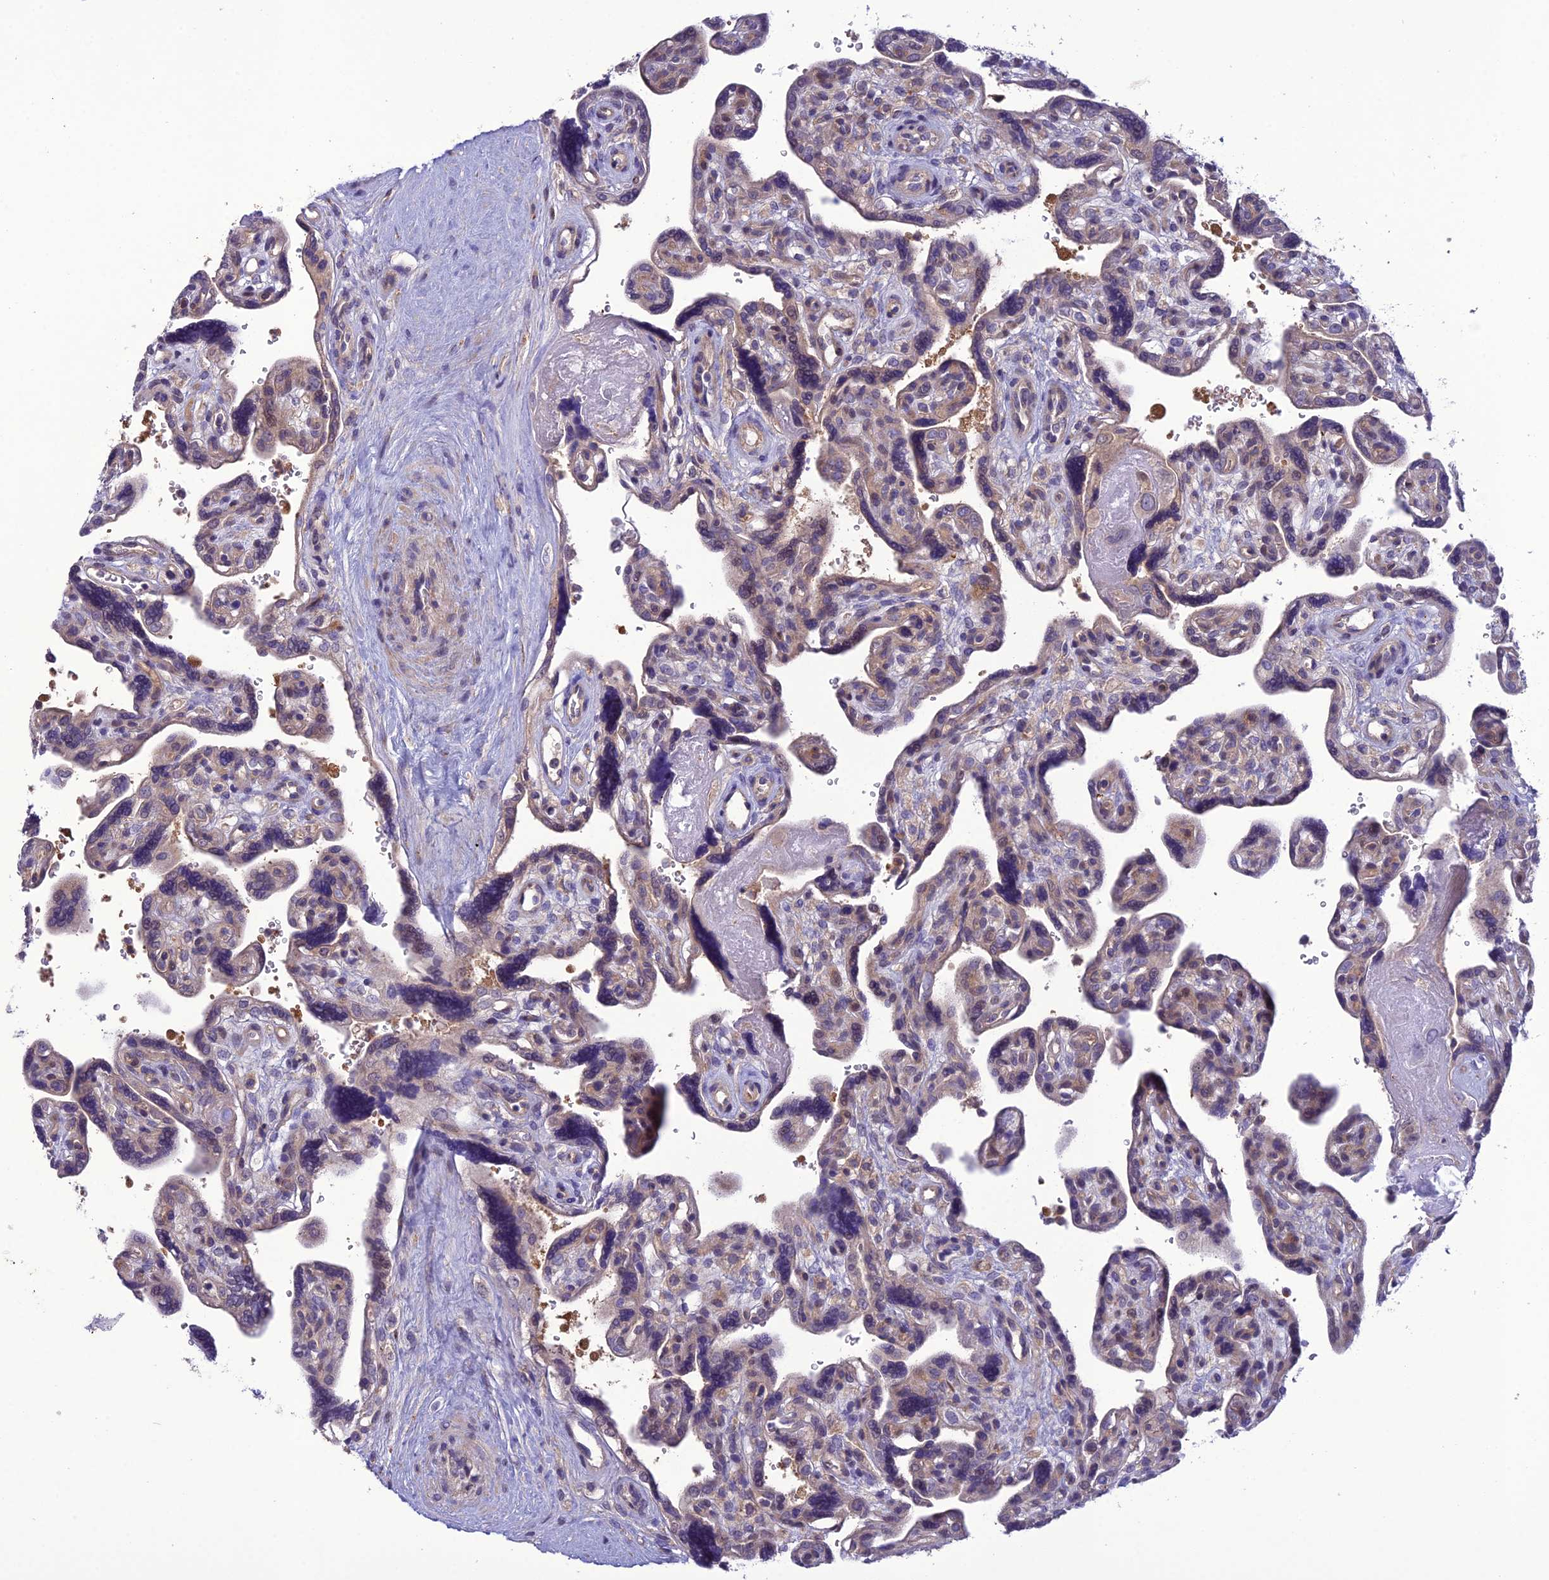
{"staining": {"intensity": "weak", "quantity": "25%-75%", "location": "cytoplasmic/membranous,nuclear"}, "tissue": "placenta", "cell_type": "Trophoblastic cells", "image_type": "normal", "snomed": [{"axis": "morphology", "description": "Normal tissue, NOS"}, {"axis": "topography", "description": "Placenta"}], "caption": "This histopathology image shows immunohistochemistry staining of normal placenta, with low weak cytoplasmic/membranous,nuclear staining in approximately 25%-75% of trophoblastic cells.", "gene": "GDF6", "patient": {"sex": "female", "age": 39}}